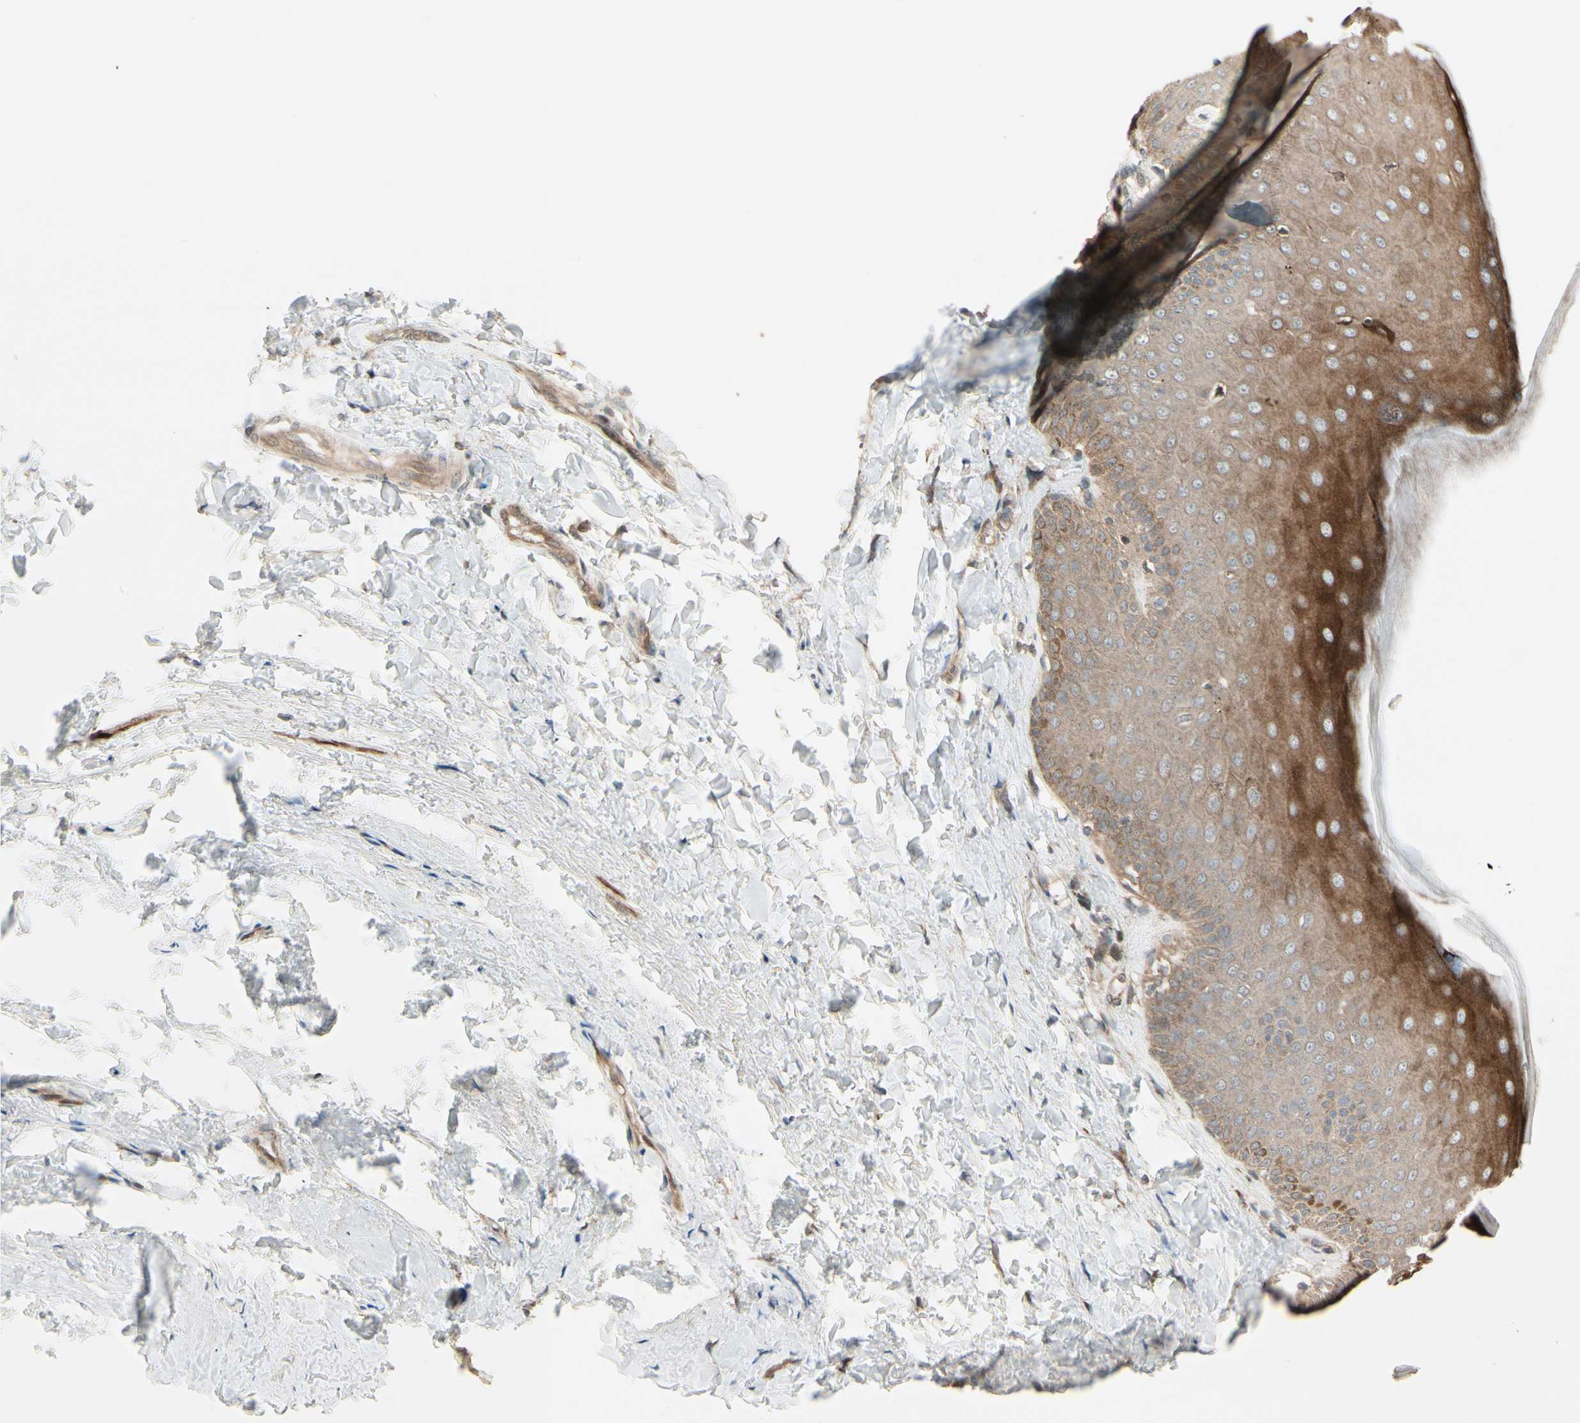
{"staining": {"intensity": "strong", "quantity": "25%-75%", "location": "cytoplasmic/membranous"}, "tissue": "skin", "cell_type": "Epidermal cells", "image_type": "normal", "snomed": [{"axis": "morphology", "description": "Normal tissue, NOS"}, {"axis": "topography", "description": "Anal"}], "caption": "Epidermal cells display strong cytoplasmic/membranous expression in approximately 25%-75% of cells in unremarkable skin. The staining was performed using DAB, with brown indicating positive protein expression. Nuclei are stained blue with hematoxylin.", "gene": "SVBP", "patient": {"sex": "male", "age": 69}}